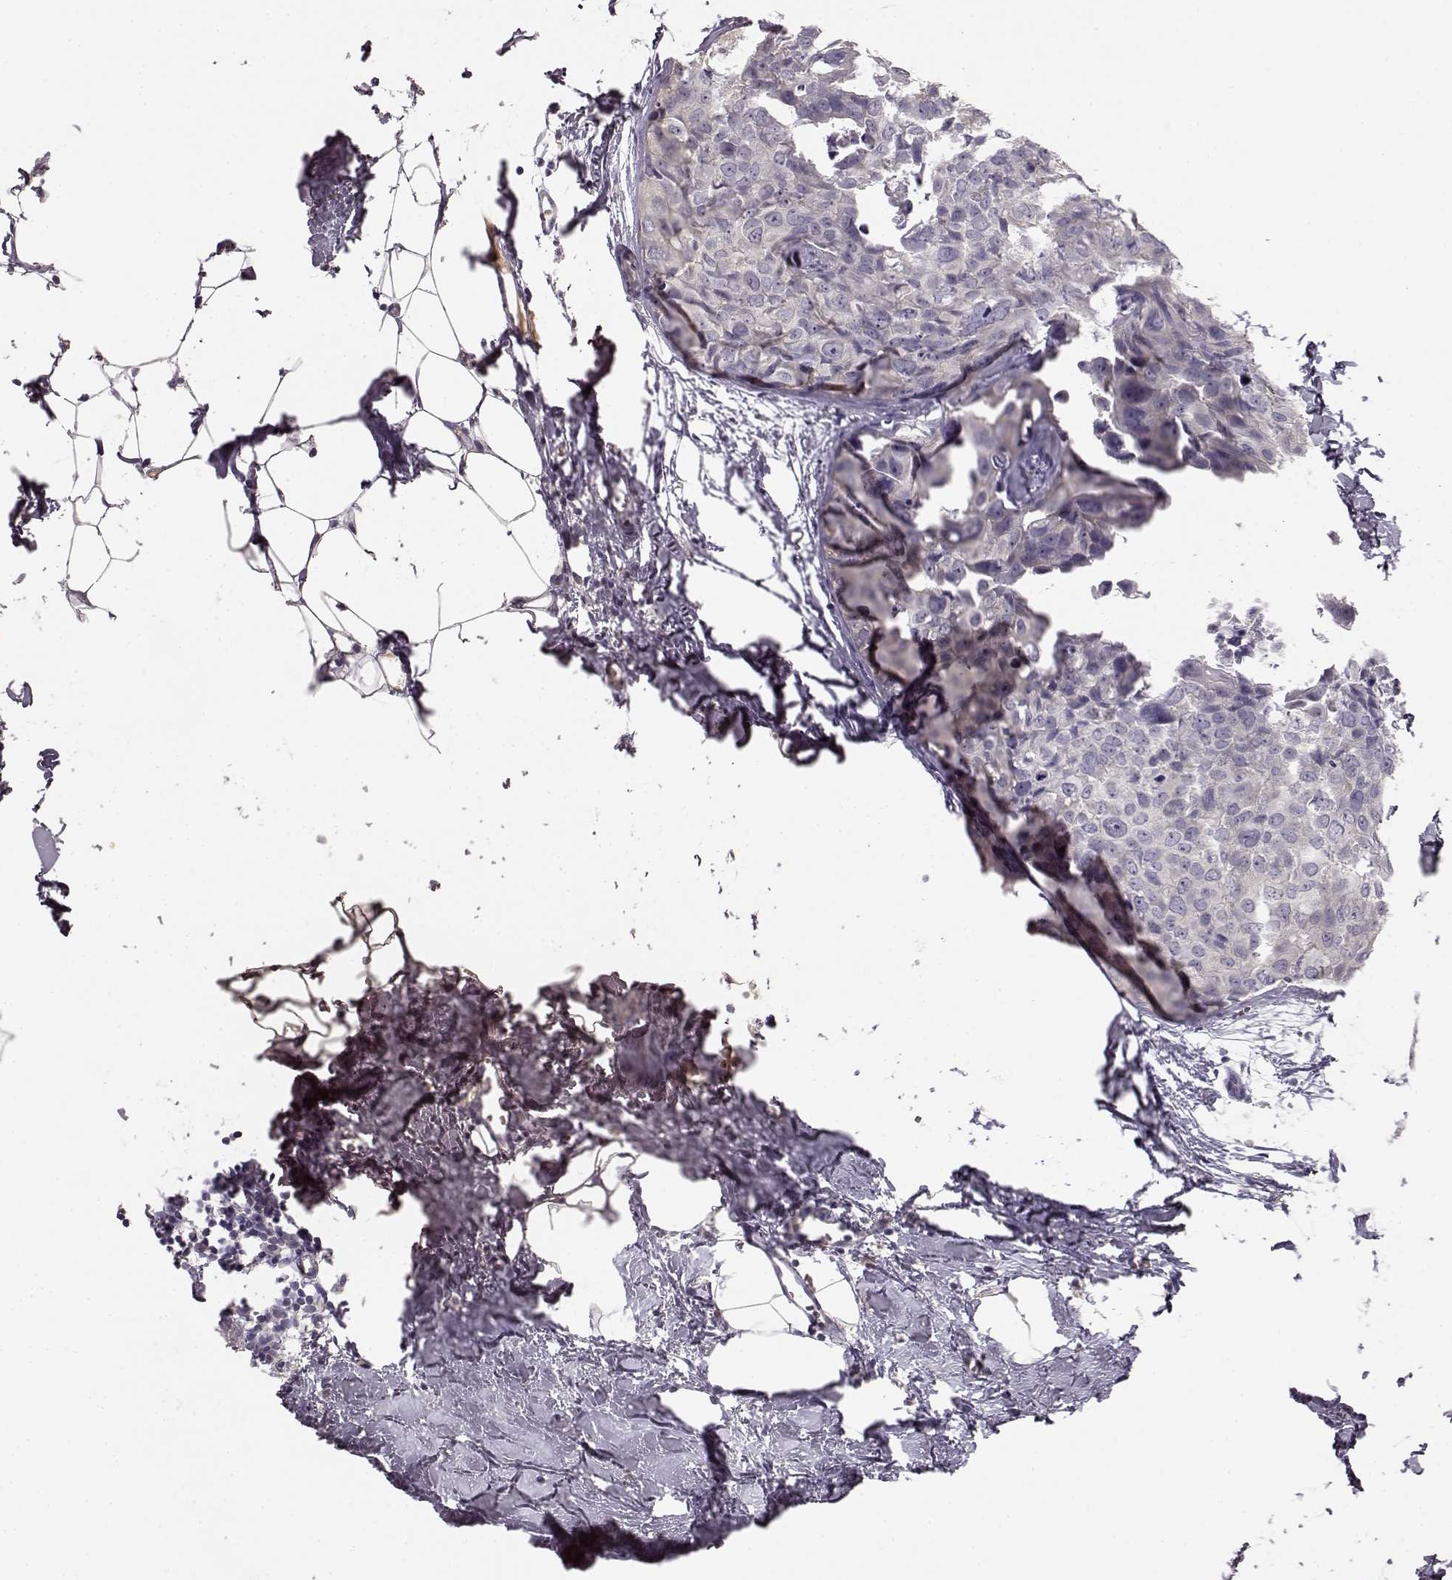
{"staining": {"intensity": "negative", "quantity": "none", "location": "none"}, "tissue": "breast cancer", "cell_type": "Tumor cells", "image_type": "cancer", "snomed": [{"axis": "morphology", "description": "Duct carcinoma"}, {"axis": "topography", "description": "Breast"}], "caption": "Breast cancer (infiltrating ductal carcinoma) was stained to show a protein in brown. There is no significant staining in tumor cells.", "gene": "BFSP2", "patient": {"sex": "female", "age": 38}}